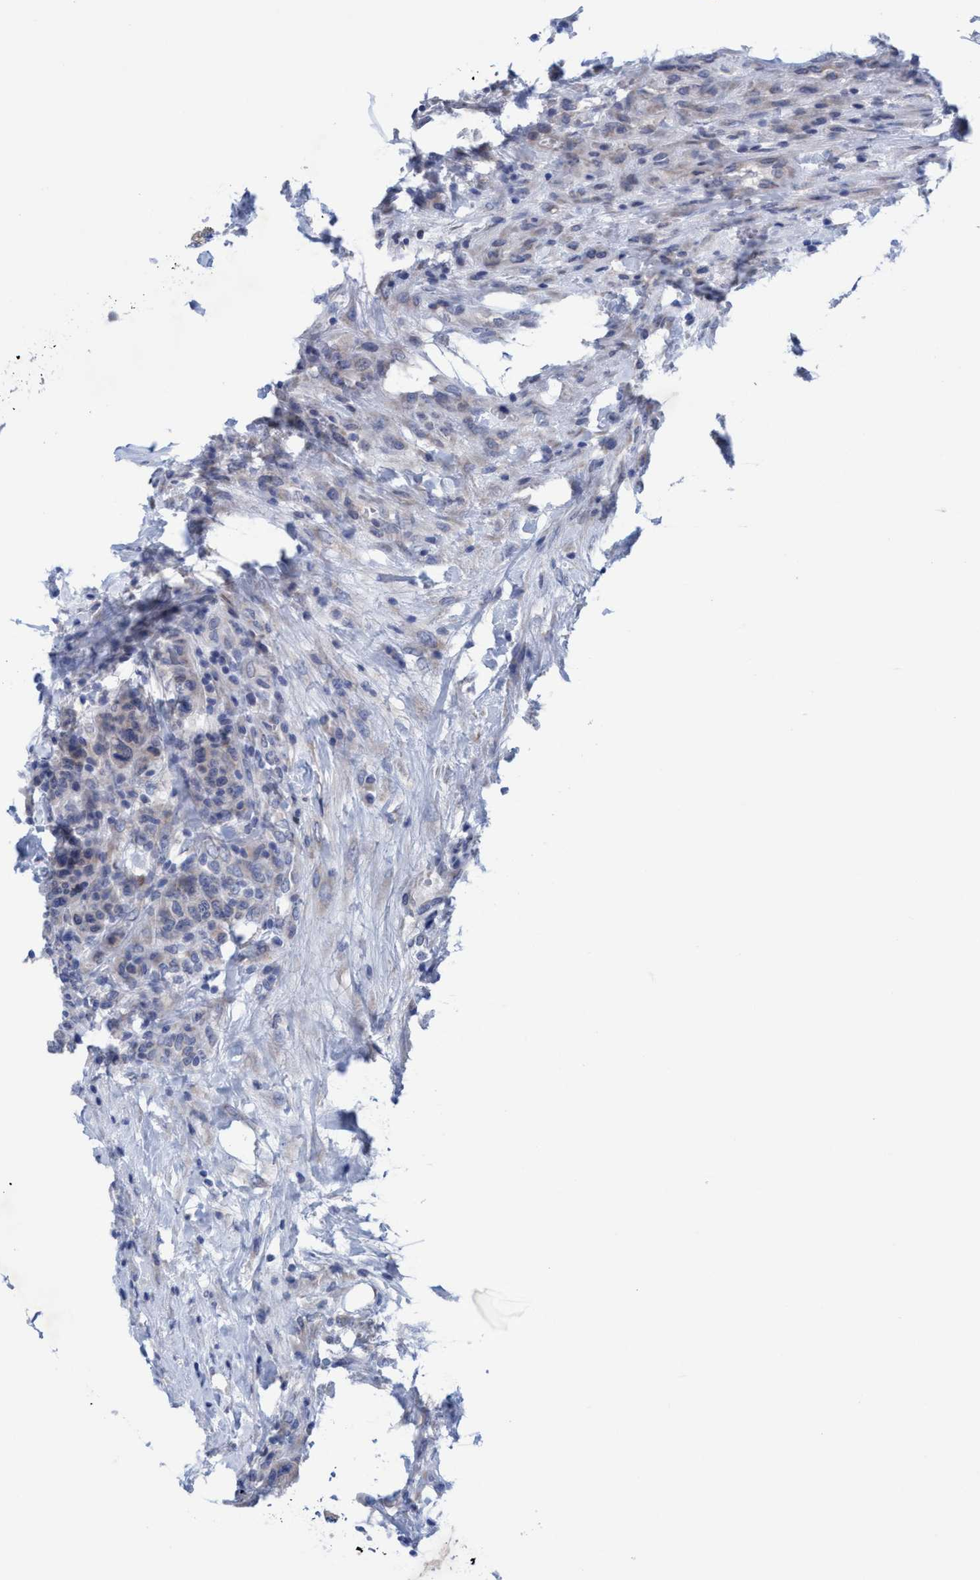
{"staining": {"intensity": "negative", "quantity": "none", "location": "none"}, "tissue": "breast cancer", "cell_type": "Tumor cells", "image_type": "cancer", "snomed": [{"axis": "morphology", "description": "Duct carcinoma"}, {"axis": "topography", "description": "Breast"}], "caption": "Breast intraductal carcinoma was stained to show a protein in brown. There is no significant staining in tumor cells. (DAB IHC with hematoxylin counter stain).", "gene": "RSAD1", "patient": {"sex": "female", "age": 37}}